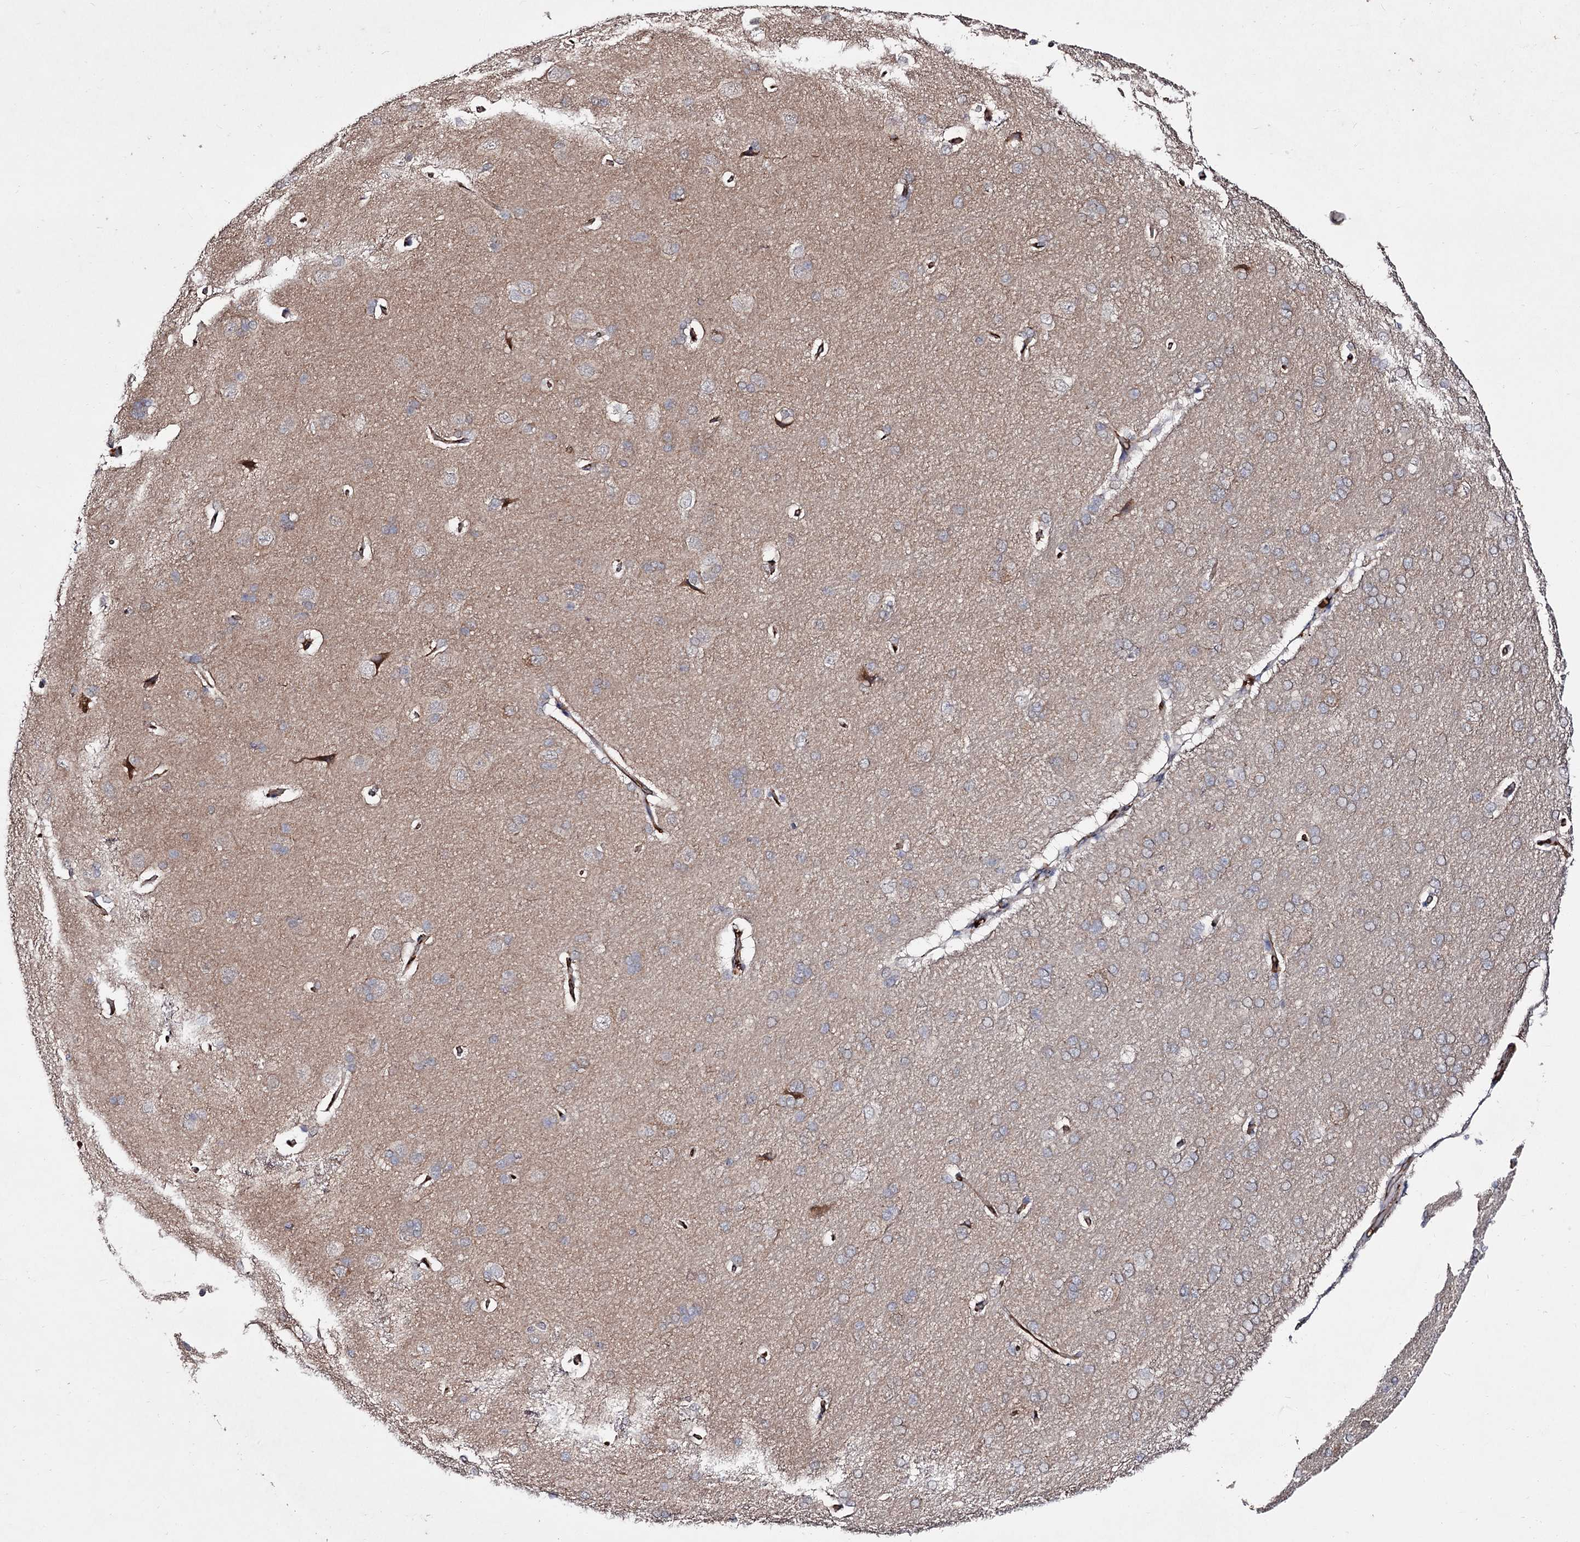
{"staining": {"intensity": "moderate", "quantity": ">75%", "location": "cytoplasmic/membranous"}, "tissue": "cerebral cortex", "cell_type": "Endothelial cells", "image_type": "normal", "snomed": [{"axis": "morphology", "description": "Normal tissue, NOS"}, {"axis": "topography", "description": "Cerebral cortex"}], "caption": "Immunohistochemistry (IHC) of benign human cerebral cortex shows medium levels of moderate cytoplasmic/membranous positivity in approximately >75% of endothelial cells.", "gene": "ARFIP2", "patient": {"sex": "male", "age": 62}}